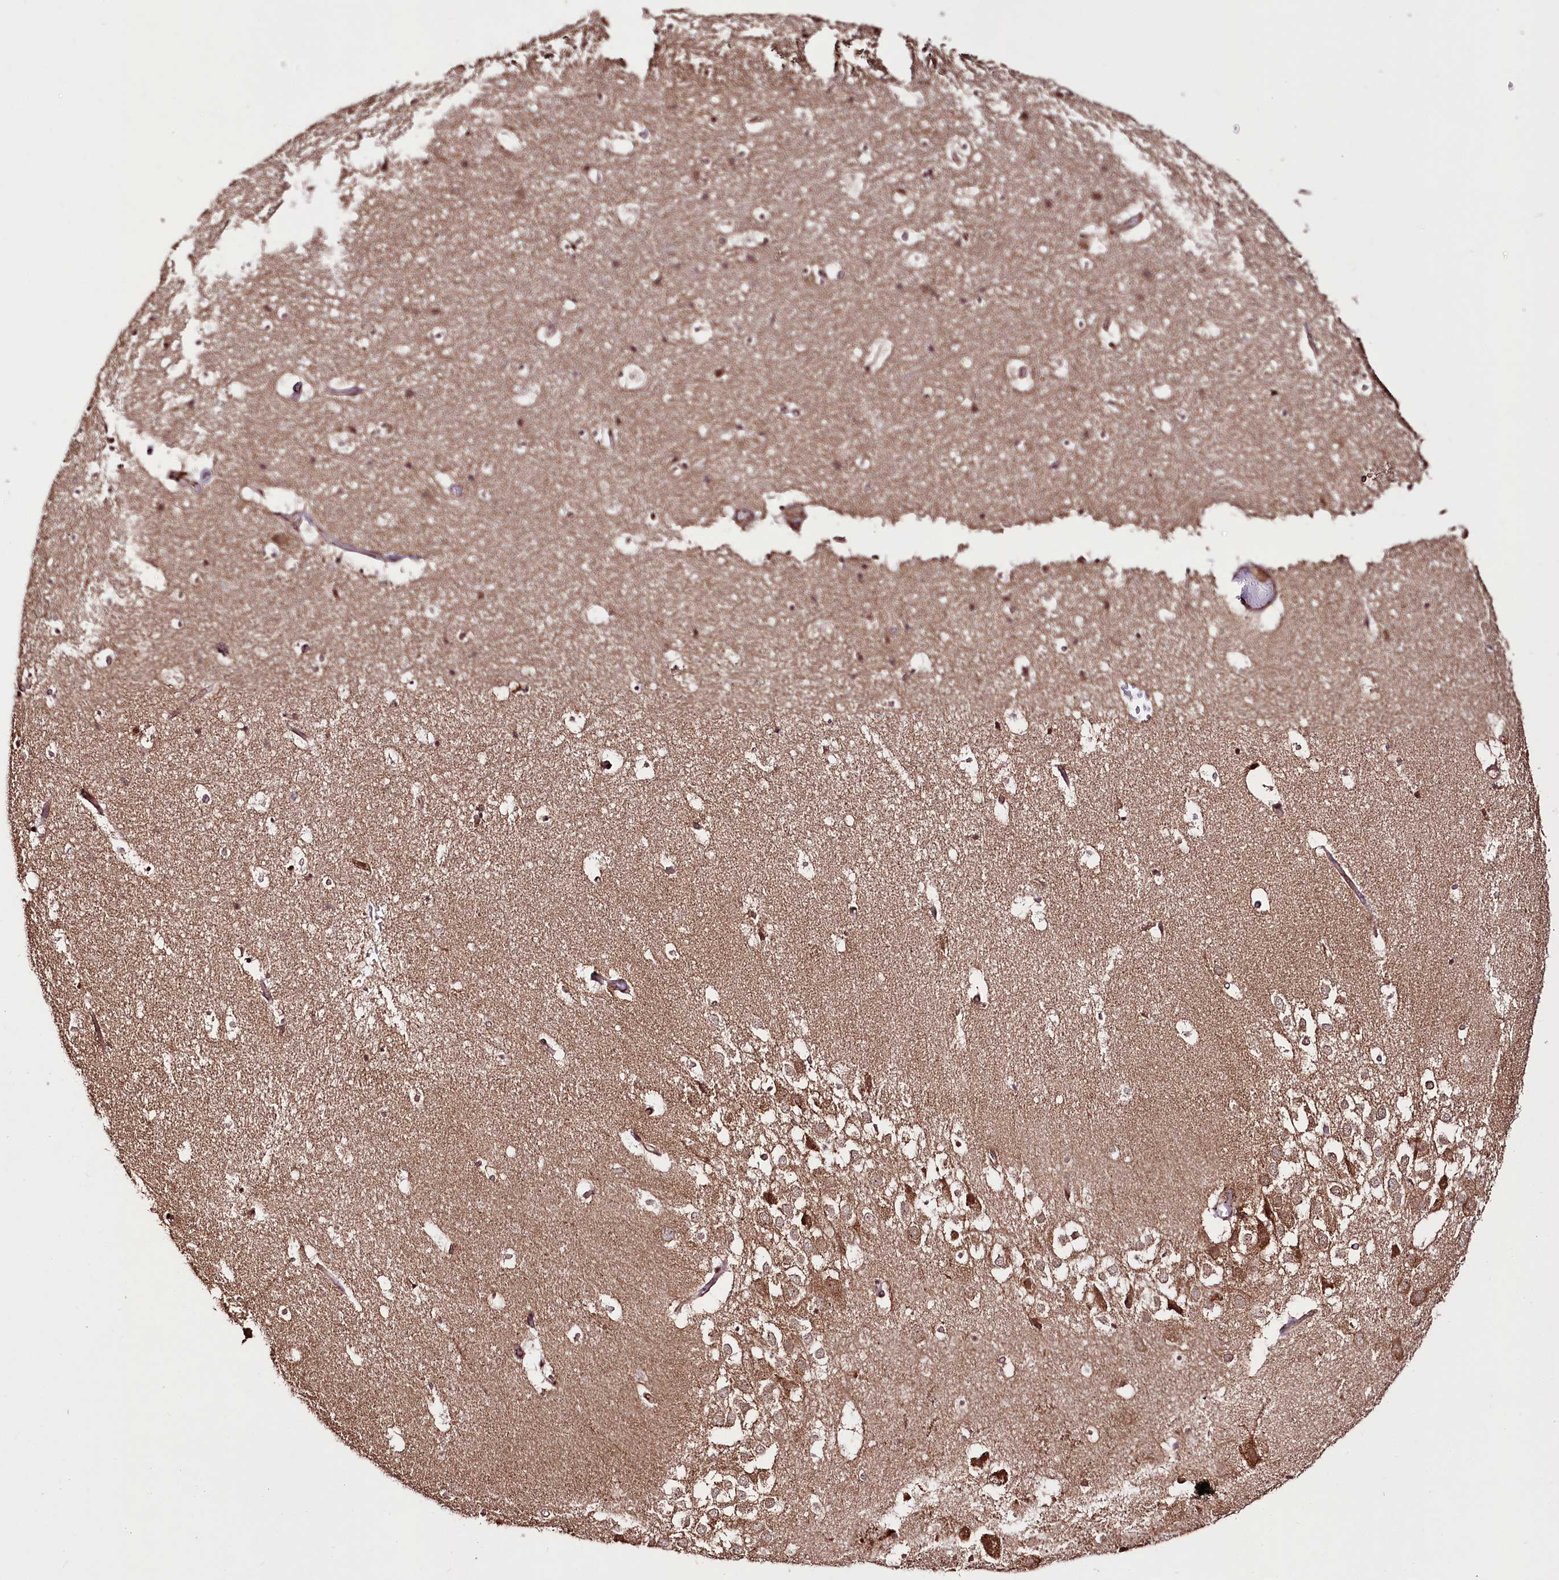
{"staining": {"intensity": "moderate", "quantity": "25%-75%", "location": "cytoplasmic/membranous"}, "tissue": "hippocampus", "cell_type": "Glial cells", "image_type": "normal", "snomed": [{"axis": "morphology", "description": "Normal tissue, NOS"}, {"axis": "topography", "description": "Hippocampus"}], "caption": "Immunohistochemistry (IHC) histopathology image of benign hippocampus: hippocampus stained using immunohistochemistry demonstrates medium levels of moderate protein expression localized specifically in the cytoplasmic/membranous of glial cells, appearing as a cytoplasmic/membranous brown color.", "gene": "DHX29", "patient": {"sex": "female", "age": 52}}